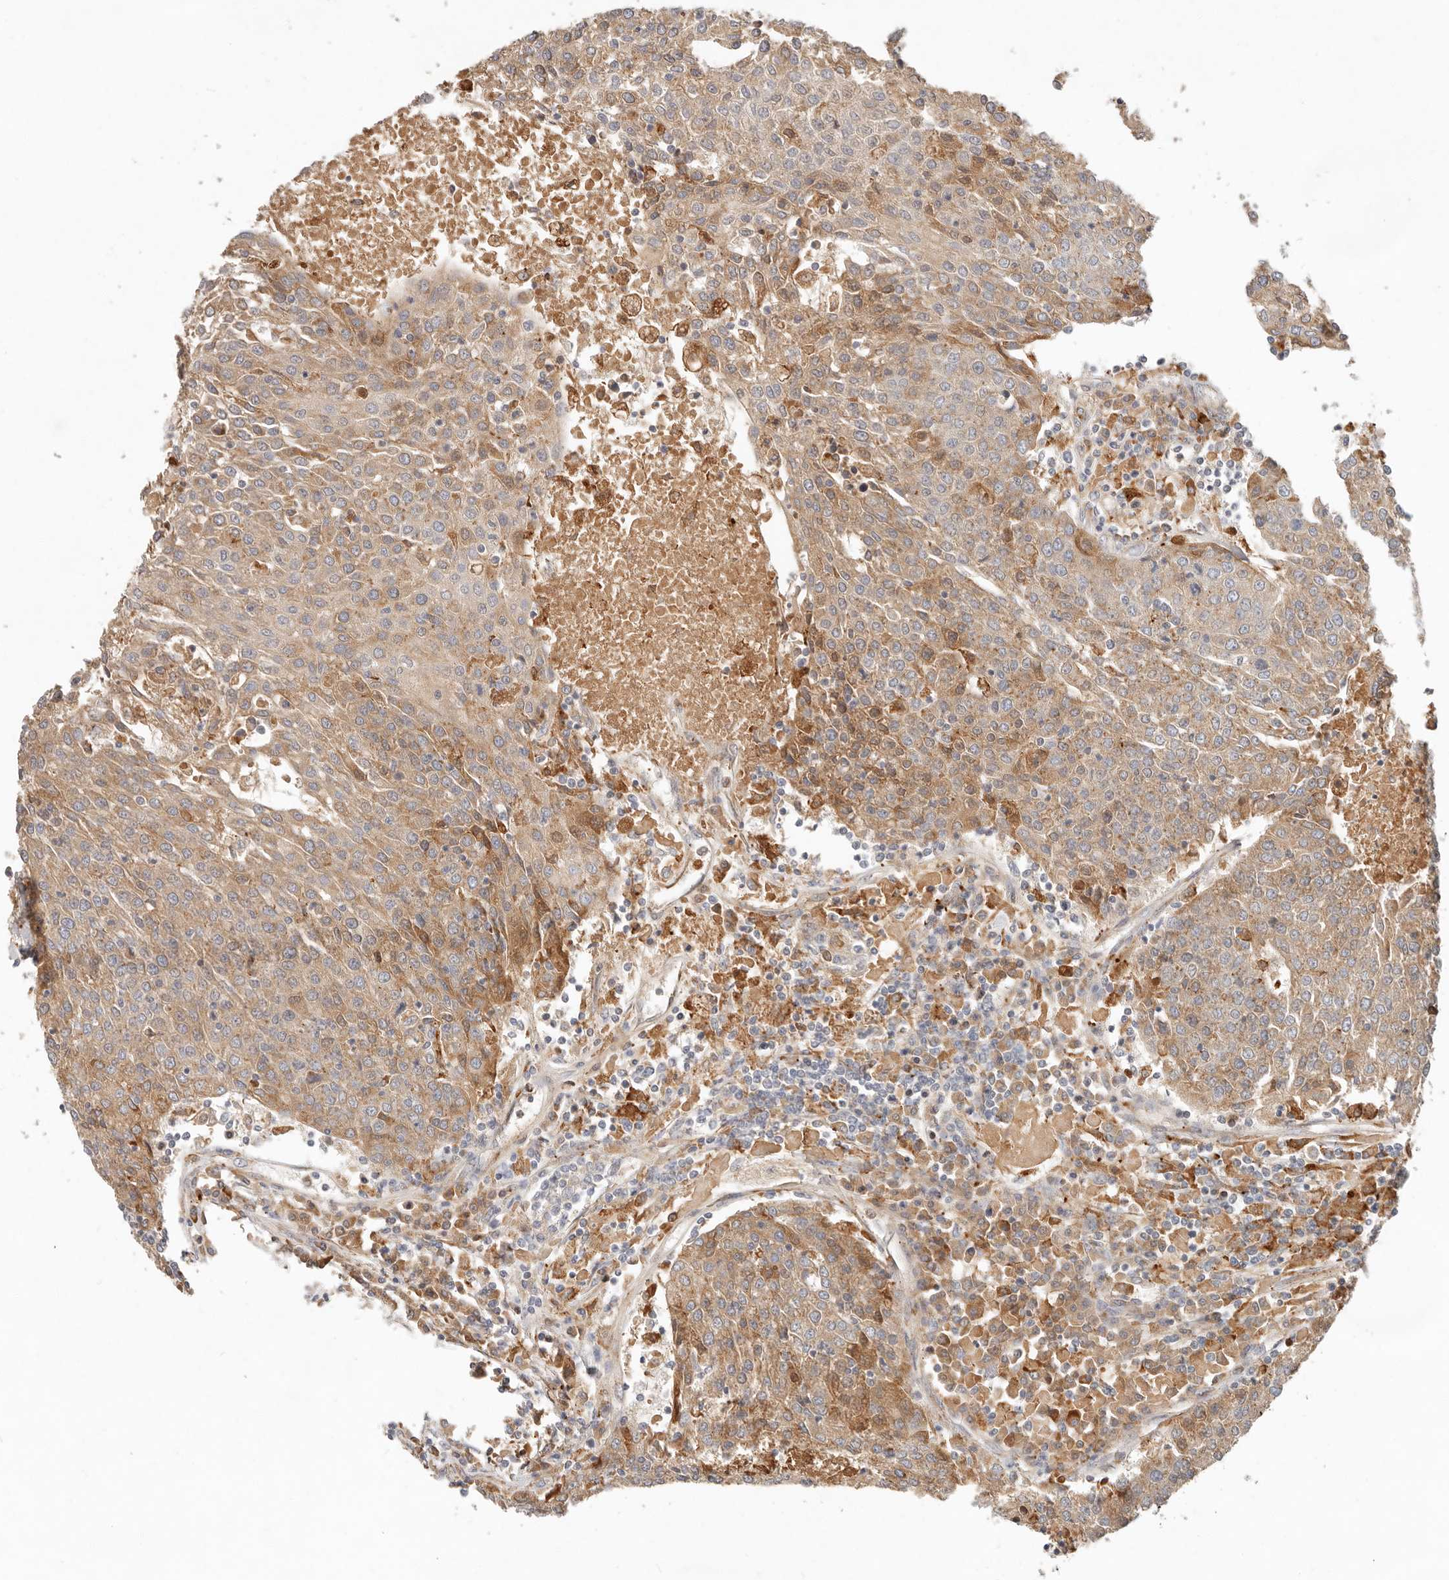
{"staining": {"intensity": "moderate", "quantity": ">75%", "location": "cytoplasmic/membranous"}, "tissue": "urothelial cancer", "cell_type": "Tumor cells", "image_type": "cancer", "snomed": [{"axis": "morphology", "description": "Urothelial carcinoma, High grade"}, {"axis": "topography", "description": "Urinary bladder"}], "caption": "Immunohistochemistry (IHC) (DAB (3,3'-diaminobenzidine)) staining of human urothelial carcinoma (high-grade) demonstrates moderate cytoplasmic/membranous protein expression in approximately >75% of tumor cells. (Stains: DAB in brown, nuclei in blue, Microscopy: brightfield microscopy at high magnification).", "gene": "ARHGEF10L", "patient": {"sex": "female", "age": 85}}